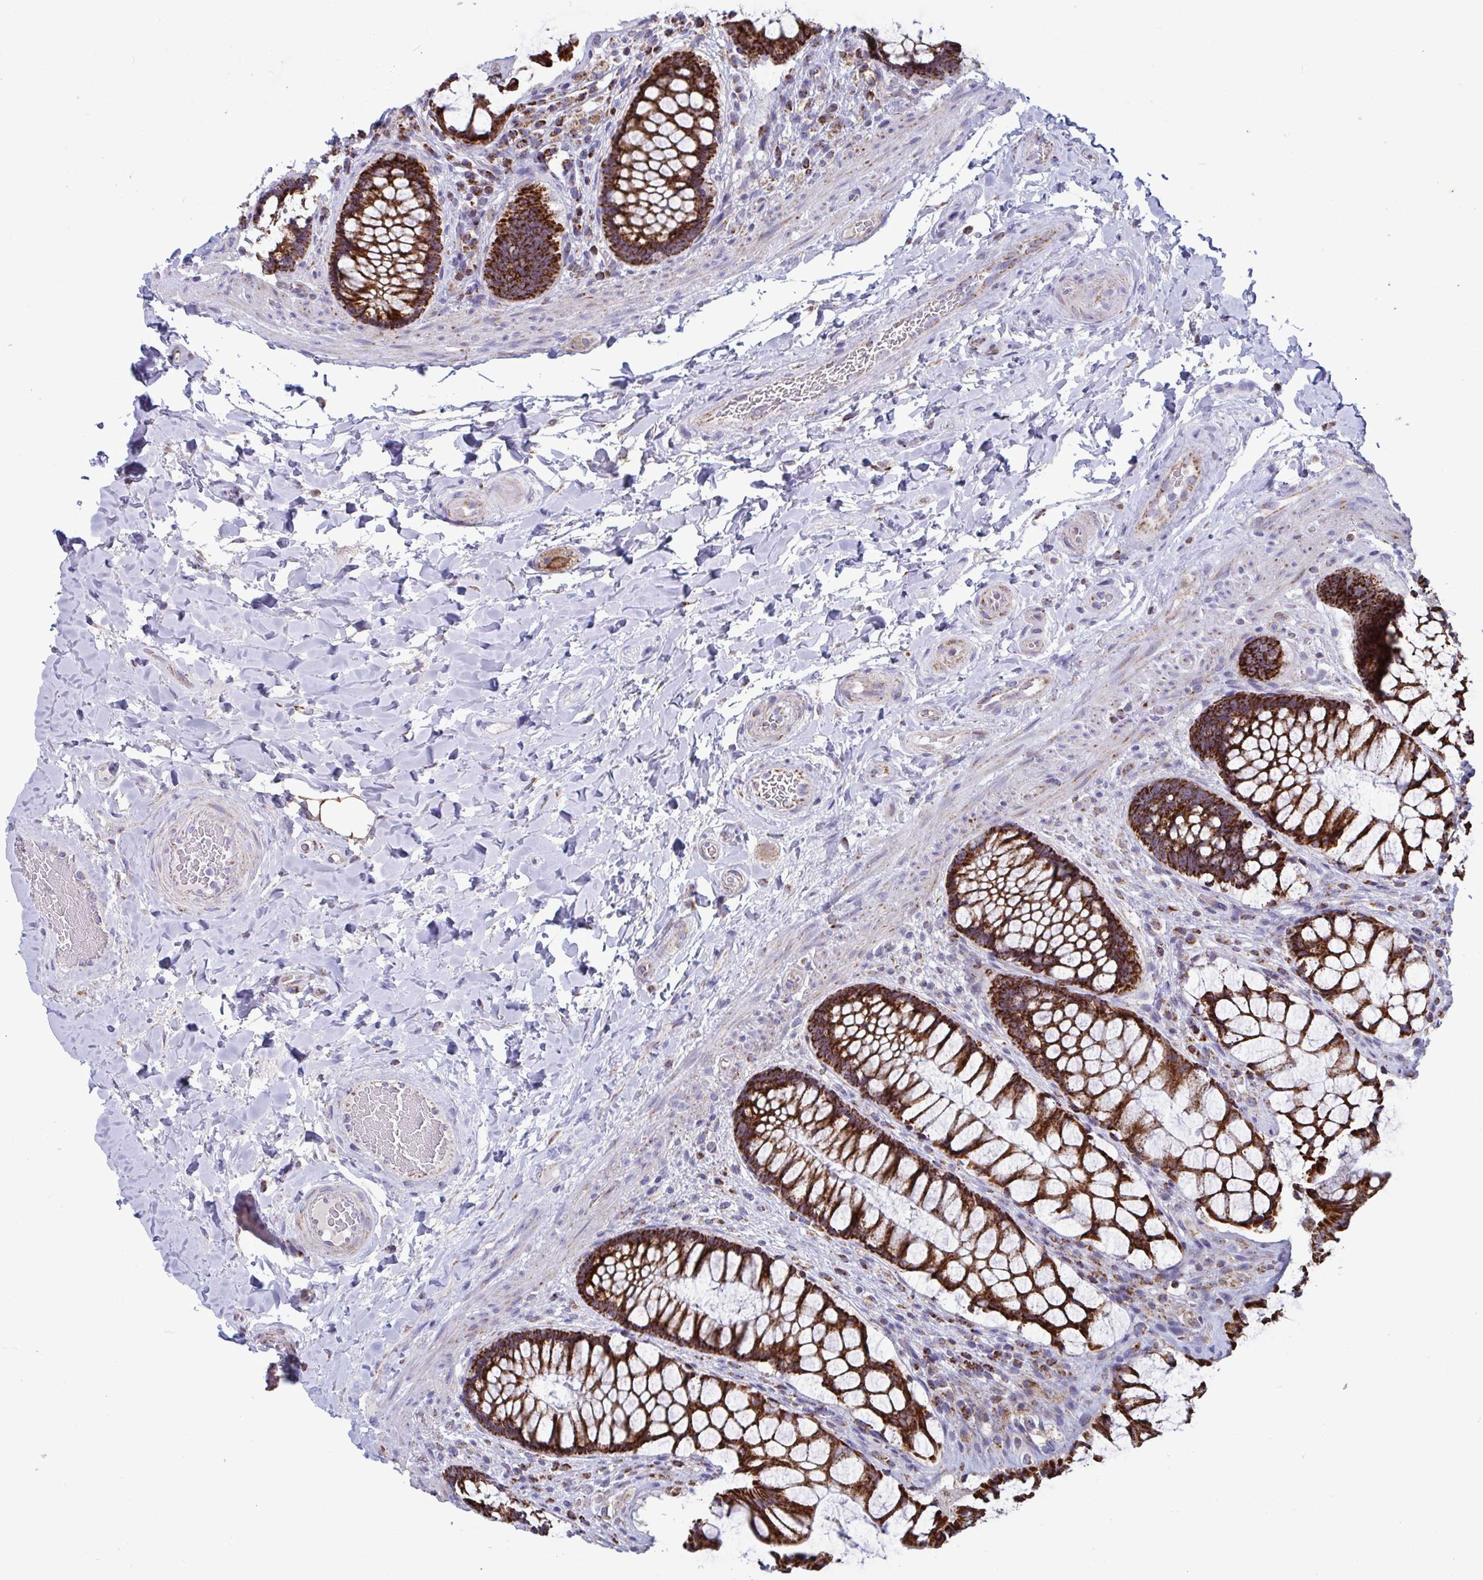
{"staining": {"intensity": "strong", "quantity": ">75%", "location": "cytoplasmic/membranous"}, "tissue": "rectum", "cell_type": "Glandular cells", "image_type": "normal", "snomed": [{"axis": "morphology", "description": "Normal tissue, NOS"}, {"axis": "topography", "description": "Rectum"}], "caption": "Immunohistochemistry (IHC) of normal rectum demonstrates high levels of strong cytoplasmic/membranous positivity in approximately >75% of glandular cells.", "gene": "BCAT2", "patient": {"sex": "female", "age": 58}}